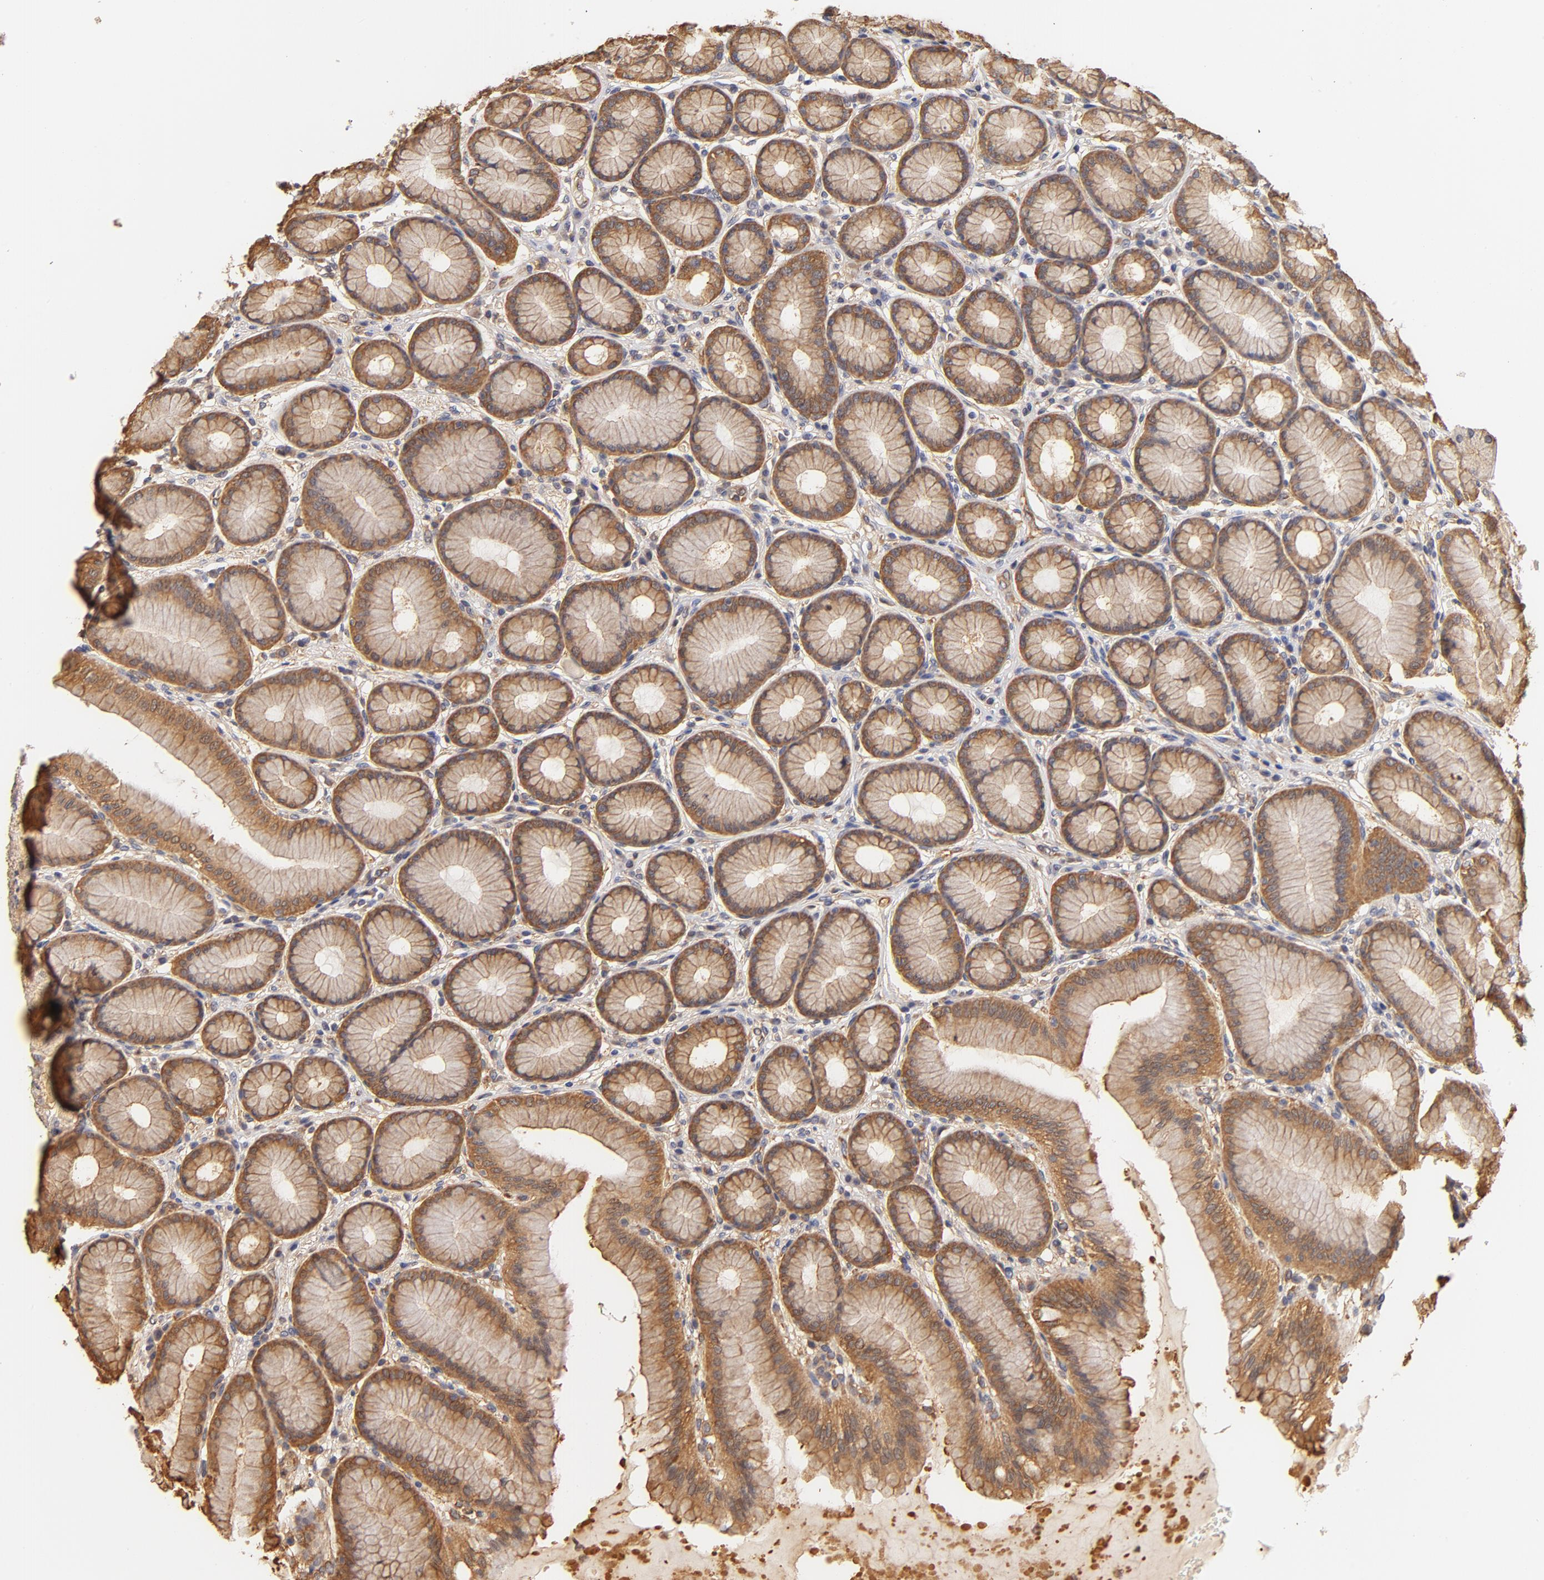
{"staining": {"intensity": "strong", "quantity": ">75%", "location": "cytoplasmic/membranous"}, "tissue": "stomach", "cell_type": "Glandular cells", "image_type": "normal", "snomed": [{"axis": "morphology", "description": "Normal tissue, NOS"}, {"axis": "topography", "description": "Stomach"}, {"axis": "topography", "description": "Stomach, lower"}], "caption": "Glandular cells display high levels of strong cytoplasmic/membranous expression in about >75% of cells in benign stomach.", "gene": "FCMR", "patient": {"sex": "male", "age": 76}}